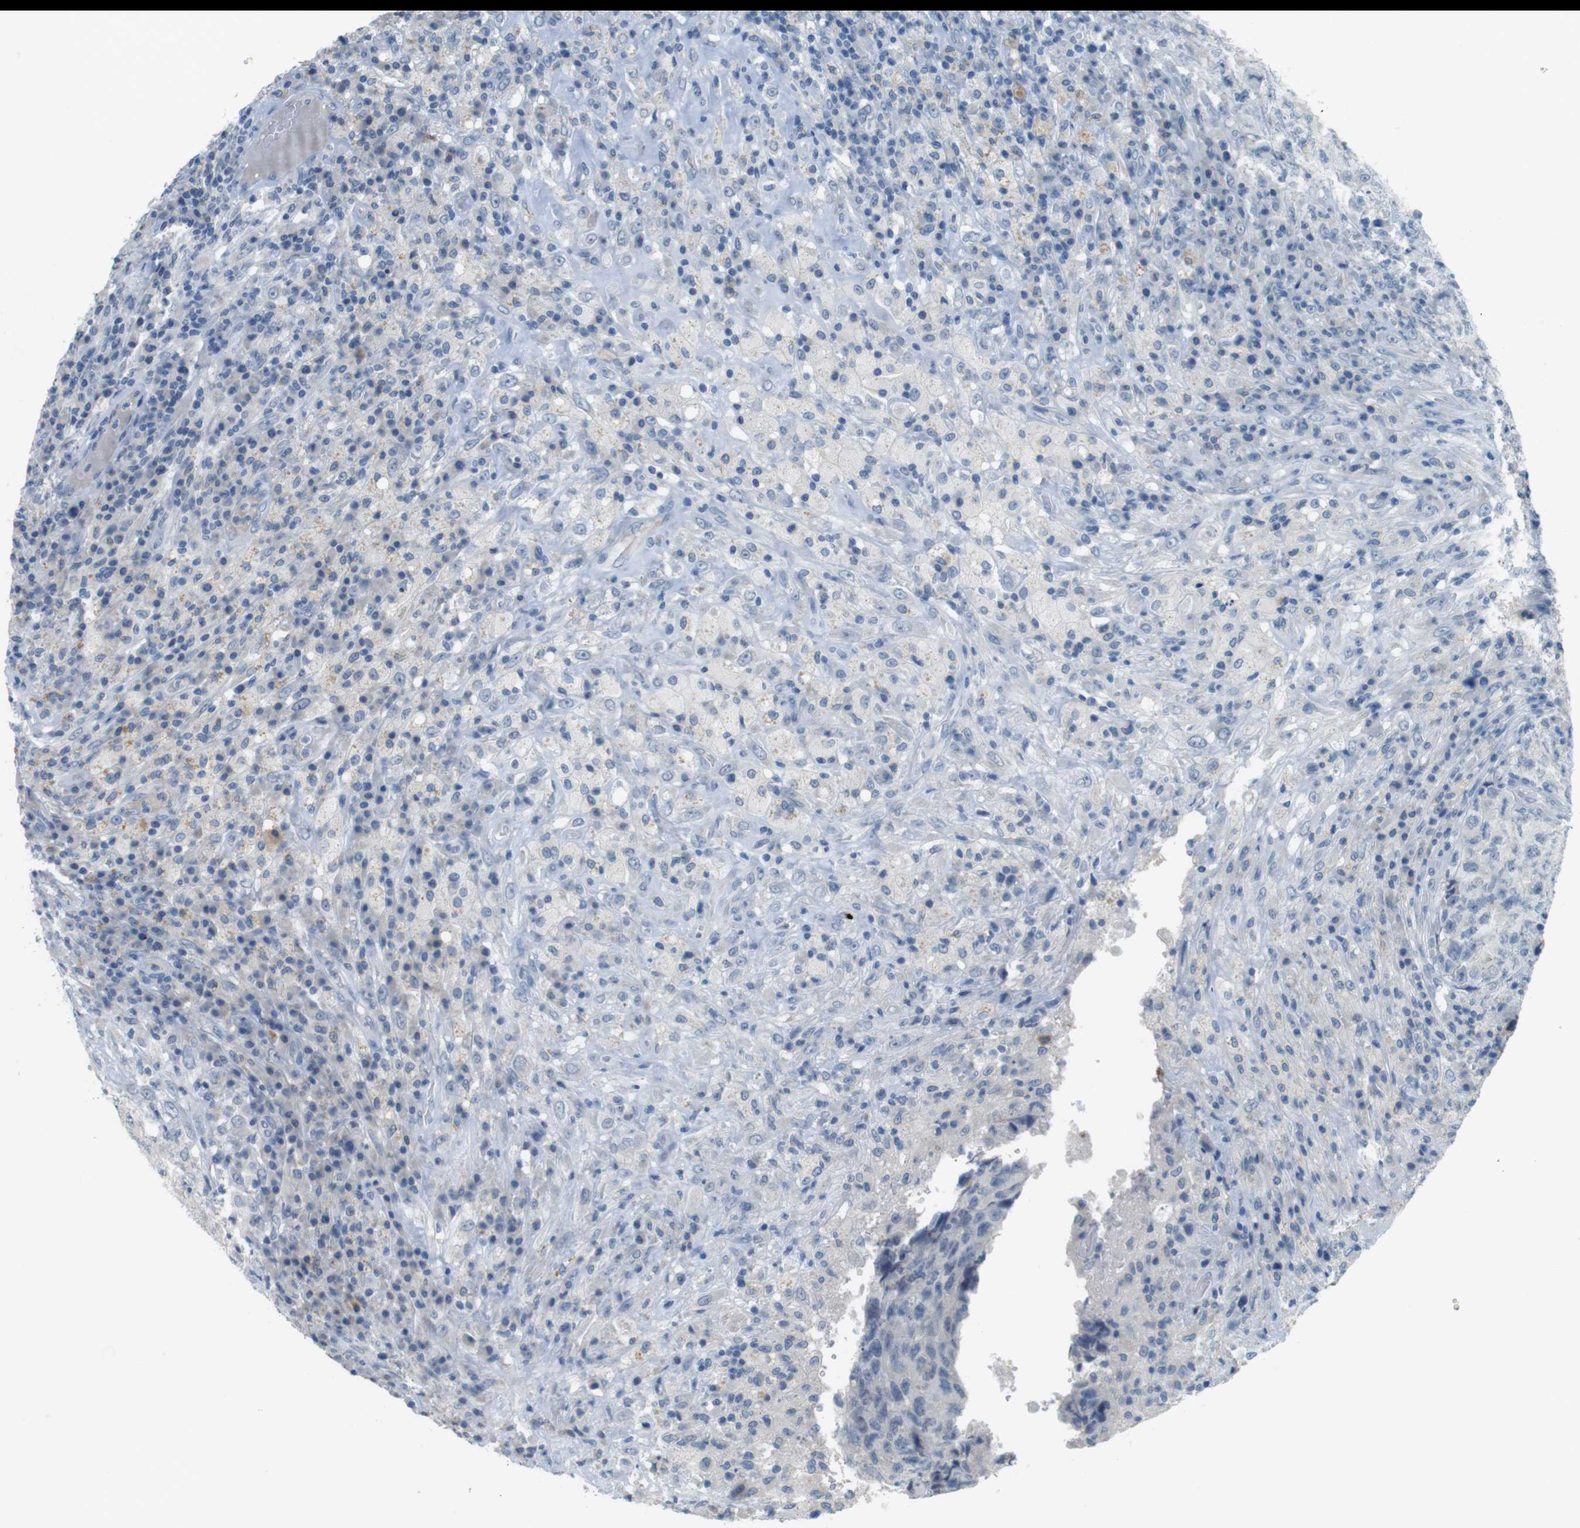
{"staining": {"intensity": "negative", "quantity": "none", "location": "none"}, "tissue": "testis cancer", "cell_type": "Tumor cells", "image_type": "cancer", "snomed": [{"axis": "morphology", "description": "Necrosis, NOS"}, {"axis": "morphology", "description": "Carcinoma, Embryonal, NOS"}, {"axis": "topography", "description": "Testis"}], "caption": "Tumor cells are negative for brown protein staining in embryonal carcinoma (testis).", "gene": "MUC5B", "patient": {"sex": "male", "age": 19}}